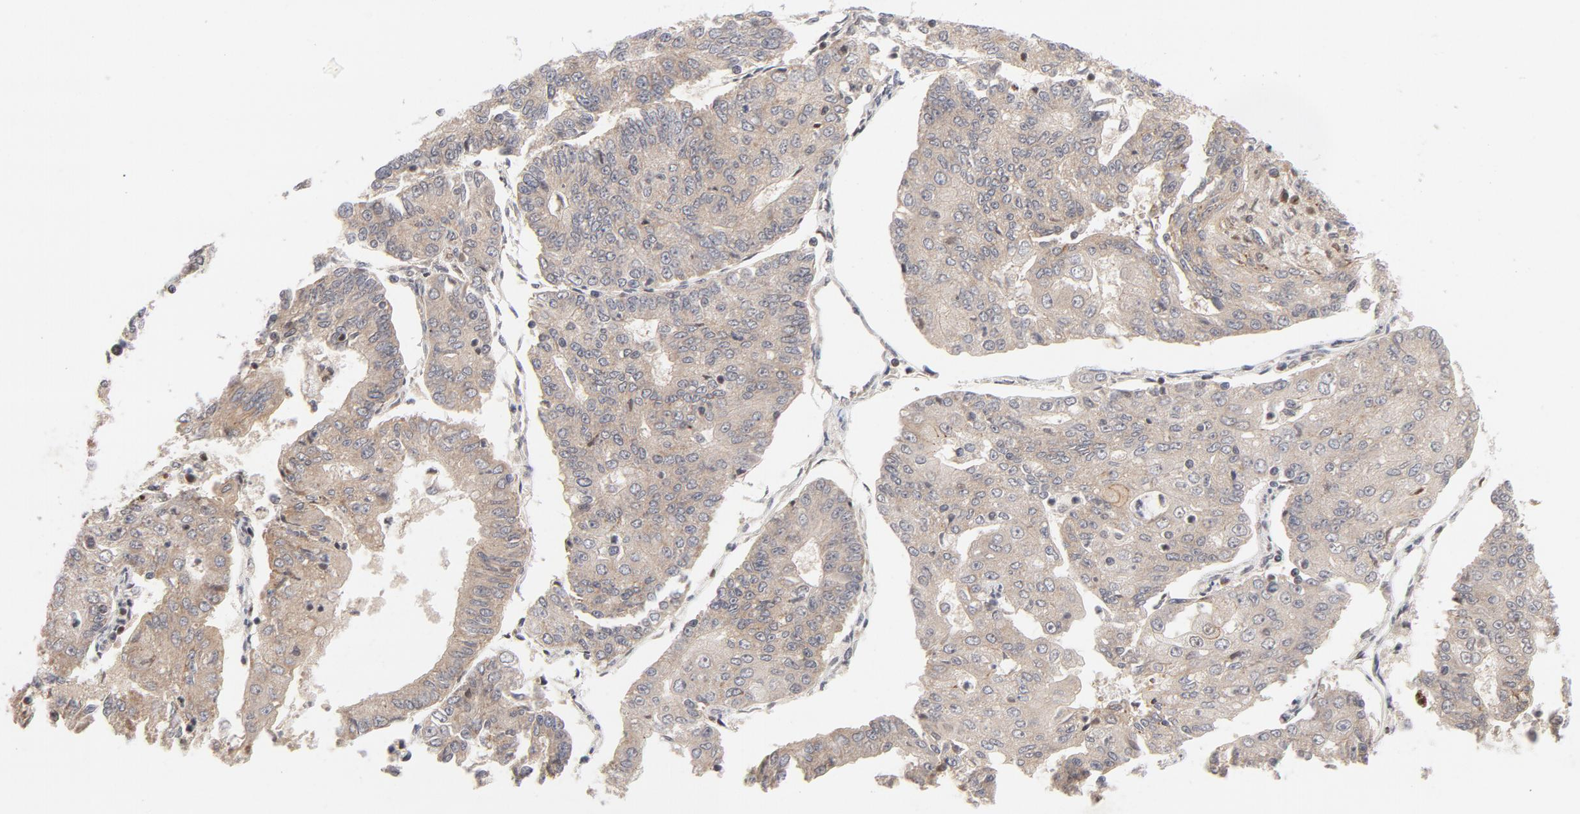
{"staining": {"intensity": "weak", "quantity": ">75%", "location": "cytoplasmic/membranous"}, "tissue": "endometrial cancer", "cell_type": "Tumor cells", "image_type": "cancer", "snomed": [{"axis": "morphology", "description": "Adenocarcinoma, NOS"}, {"axis": "topography", "description": "Endometrium"}], "caption": "A brown stain highlights weak cytoplasmic/membranous positivity of a protein in endometrial adenocarcinoma tumor cells.", "gene": "DNAAF2", "patient": {"sex": "female", "age": 56}}